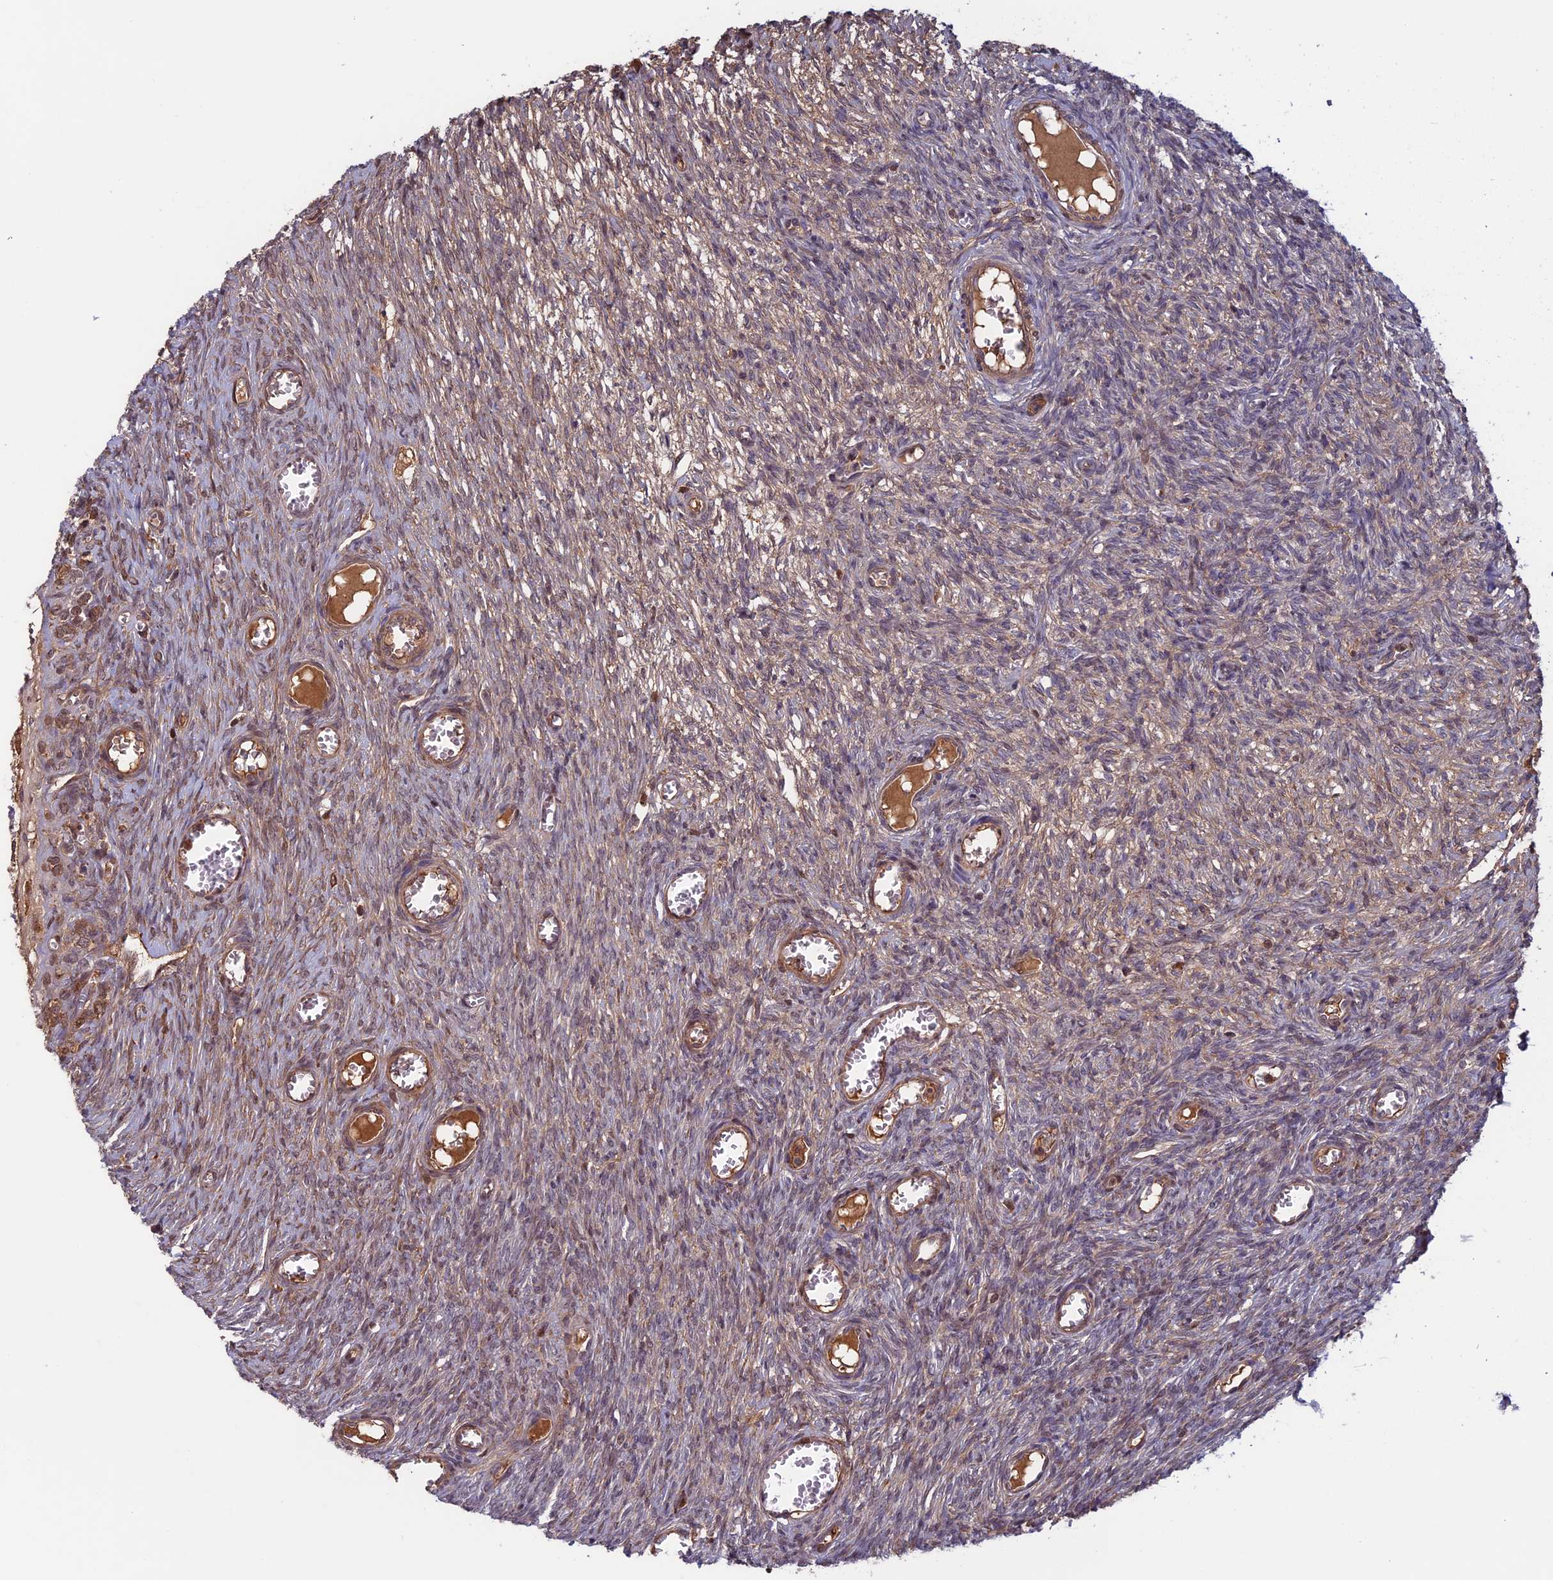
{"staining": {"intensity": "weak", "quantity": ">75%", "location": "cytoplasmic/membranous"}, "tissue": "ovary", "cell_type": "Follicle cells", "image_type": "normal", "snomed": [{"axis": "morphology", "description": "Normal tissue, NOS"}, {"axis": "topography", "description": "Ovary"}], "caption": "High-power microscopy captured an immunohistochemistry histopathology image of unremarkable ovary, revealing weak cytoplasmic/membranous positivity in approximately >75% of follicle cells. (DAB (3,3'-diaminobenzidine) = brown stain, brightfield microscopy at high magnification).", "gene": "FADS1", "patient": {"sex": "female", "age": 44}}